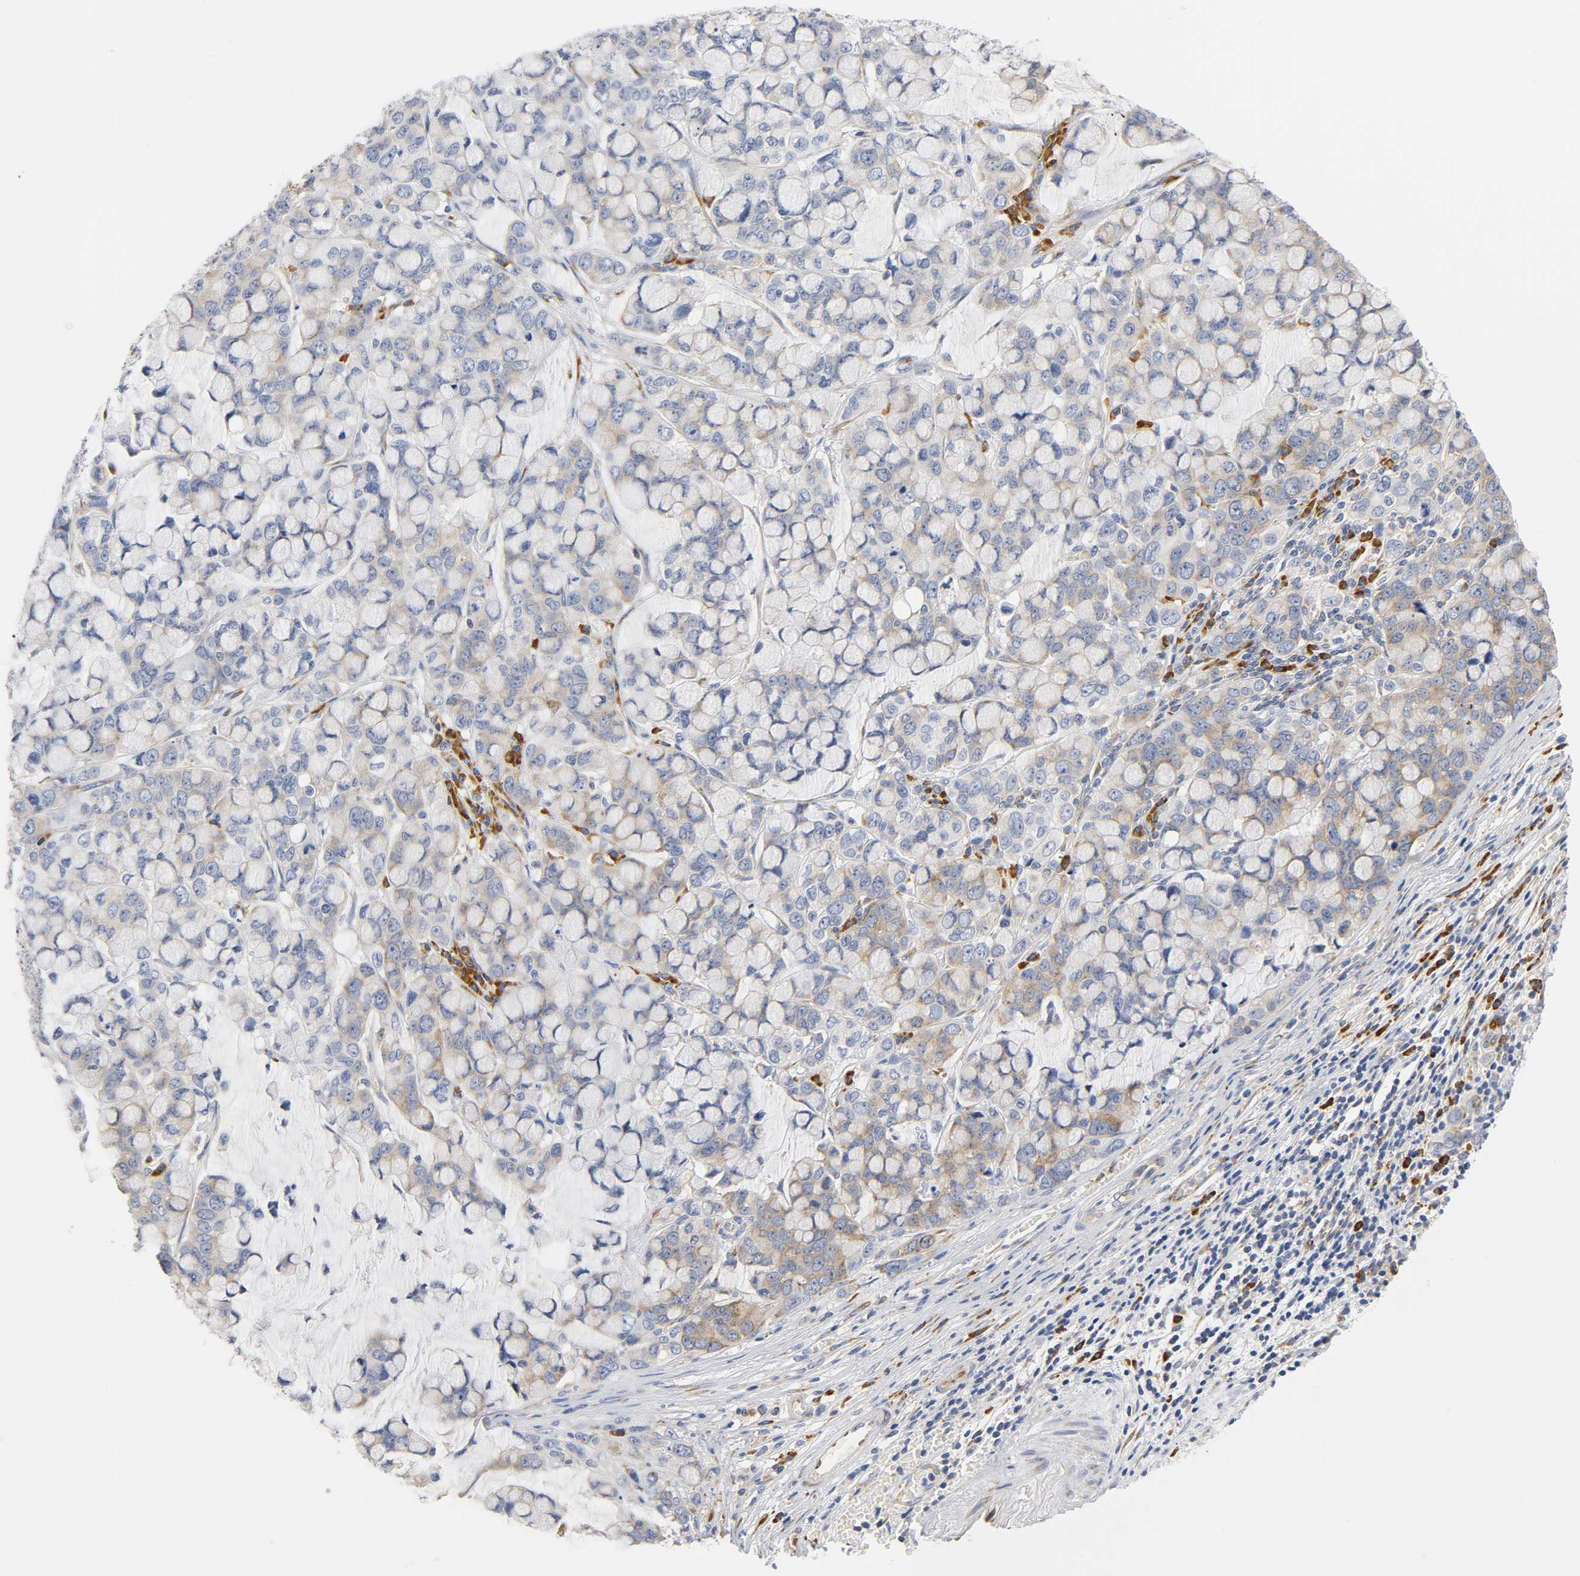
{"staining": {"intensity": "weak", "quantity": "25%-75%", "location": "cytoplasmic/membranous"}, "tissue": "stomach cancer", "cell_type": "Tumor cells", "image_type": "cancer", "snomed": [{"axis": "morphology", "description": "Adenocarcinoma, NOS"}, {"axis": "topography", "description": "Stomach, lower"}], "caption": "Brown immunohistochemical staining in human stomach cancer shows weak cytoplasmic/membranous positivity in about 25%-75% of tumor cells.", "gene": "REL", "patient": {"sex": "male", "age": 84}}